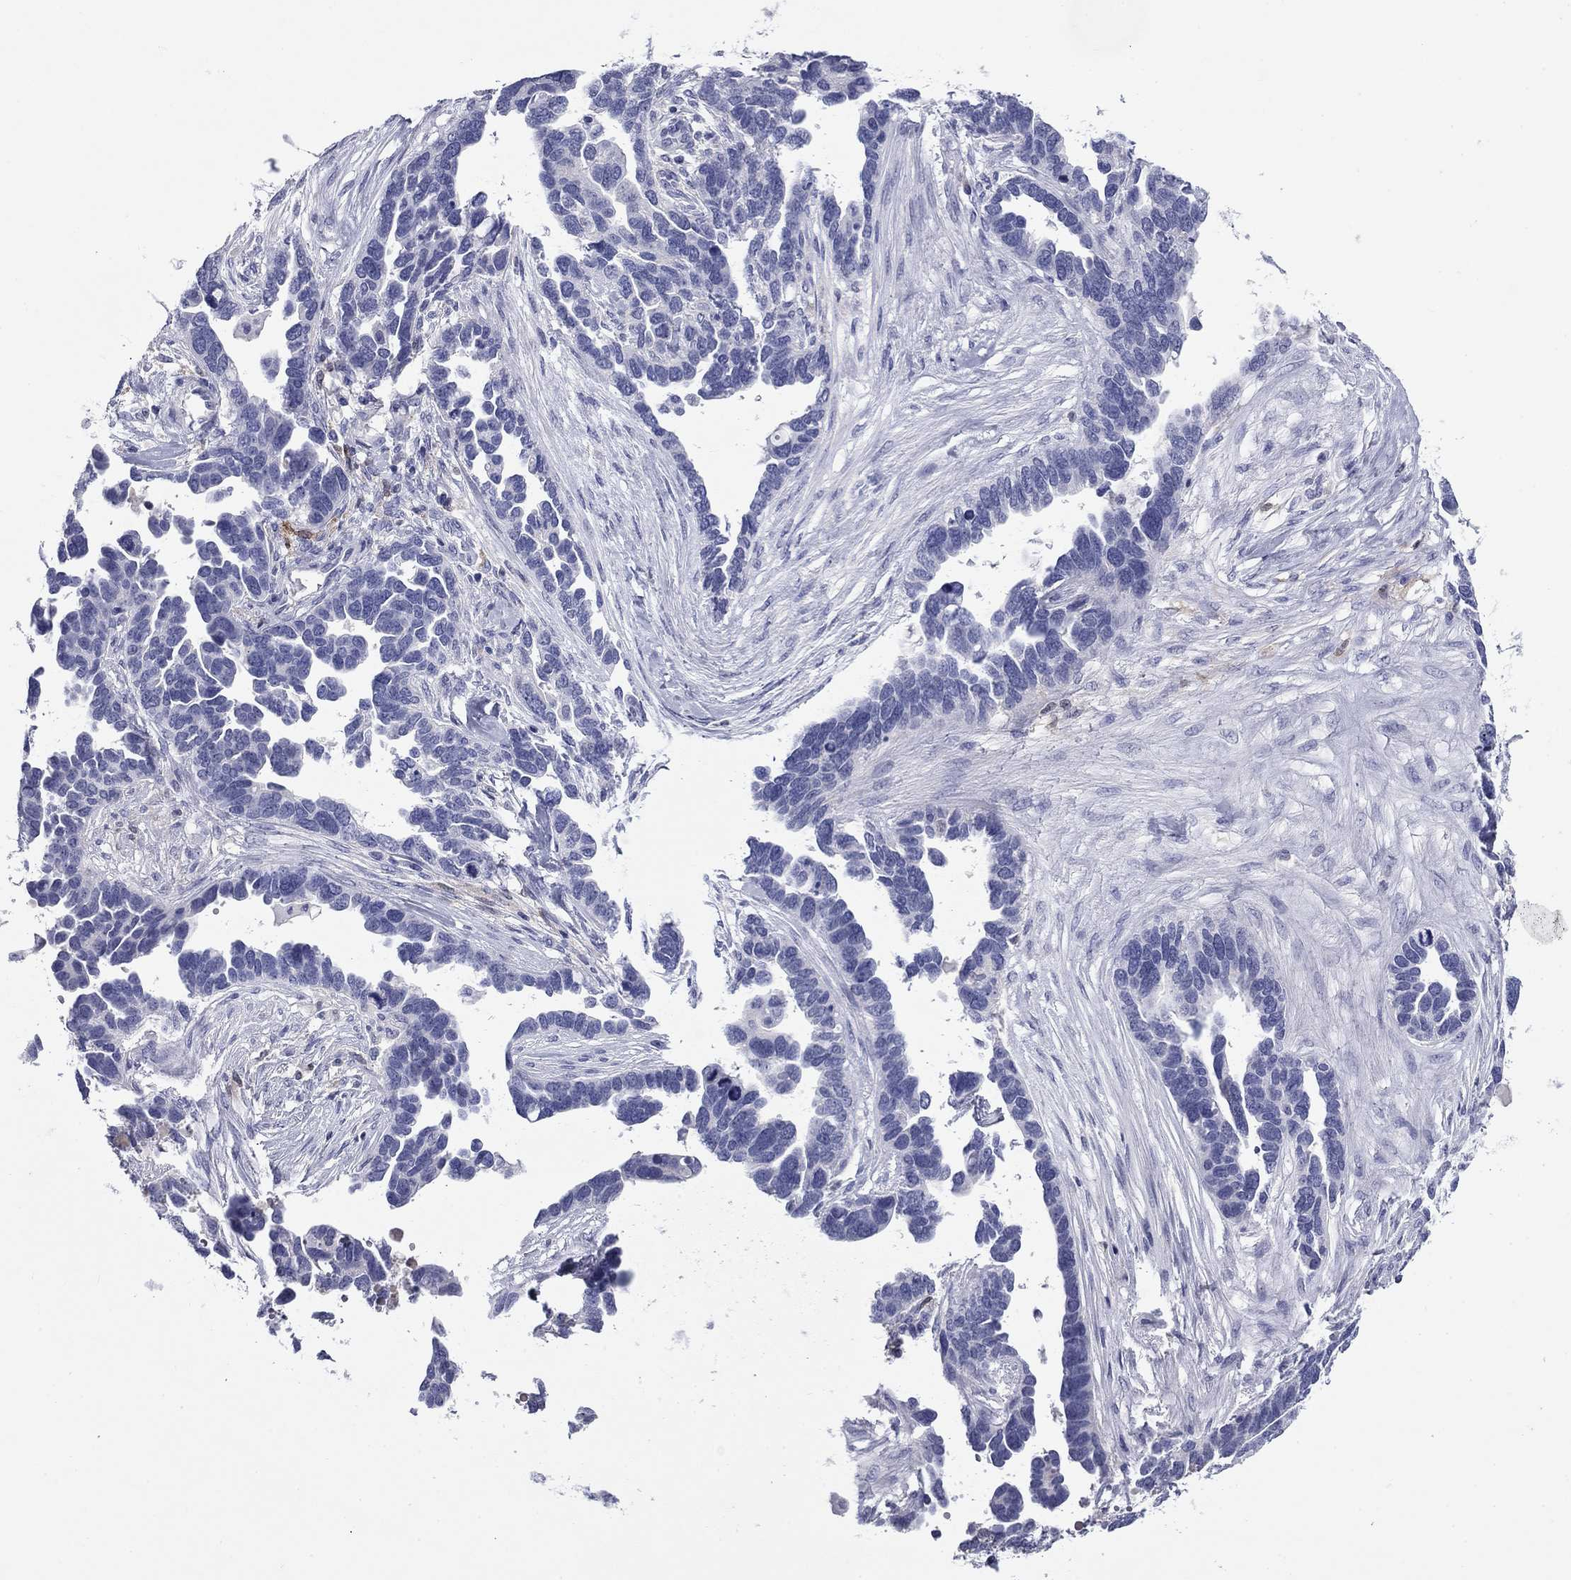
{"staining": {"intensity": "negative", "quantity": "none", "location": "none"}, "tissue": "ovarian cancer", "cell_type": "Tumor cells", "image_type": "cancer", "snomed": [{"axis": "morphology", "description": "Cystadenocarcinoma, serous, NOS"}, {"axis": "topography", "description": "Ovary"}], "caption": "An immunohistochemistry histopathology image of ovarian cancer (serous cystadenocarcinoma) is shown. There is no staining in tumor cells of ovarian cancer (serous cystadenocarcinoma). The staining is performed using DAB (3,3'-diaminobenzidine) brown chromogen with nuclei counter-stained in using hematoxylin.", "gene": "CFAP119", "patient": {"sex": "female", "age": 54}}